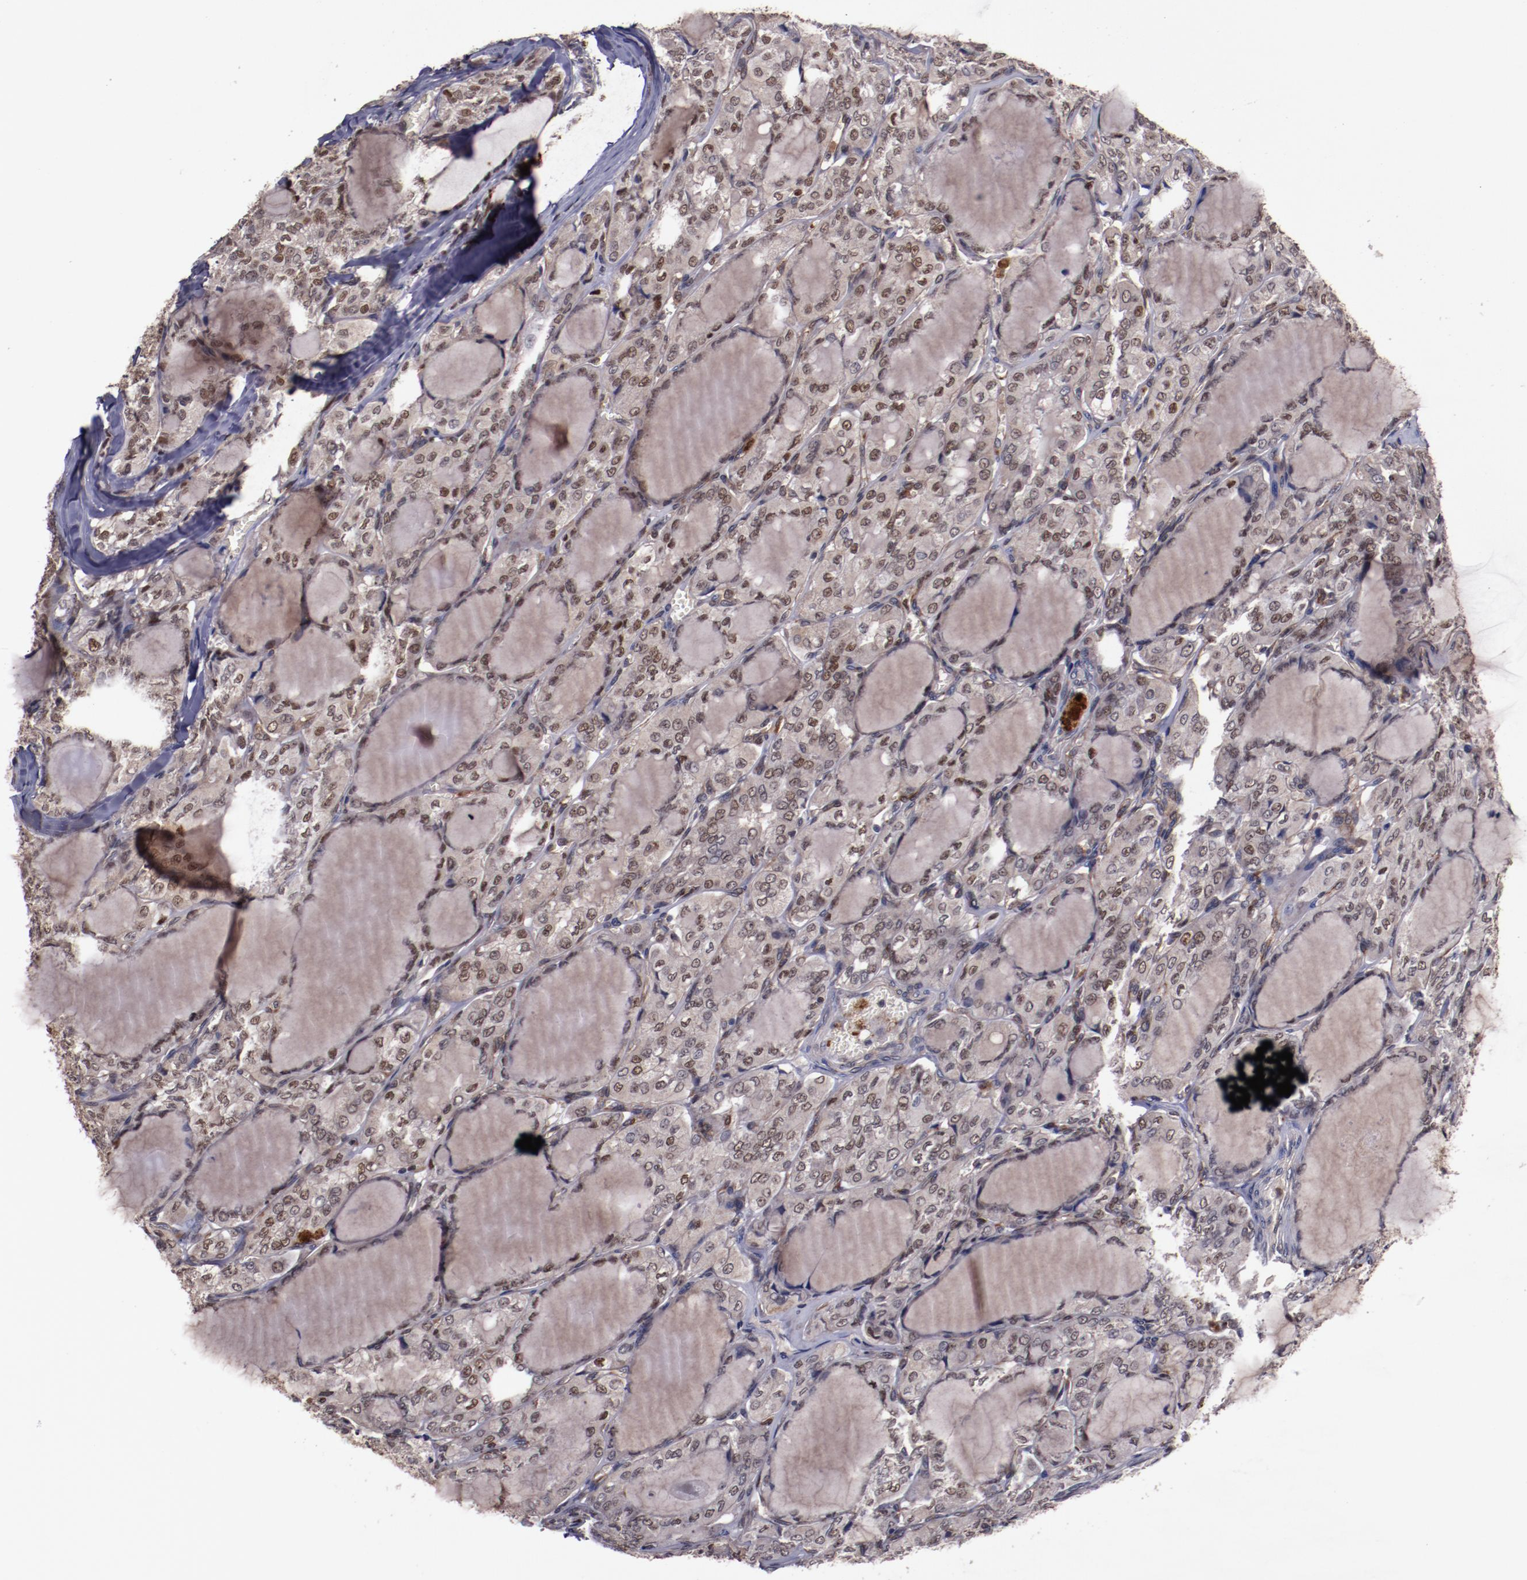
{"staining": {"intensity": "weak", "quantity": ">75%", "location": "nuclear"}, "tissue": "thyroid cancer", "cell_type": "Tumor cells", "image_type": "cancer", "snomed": [{"axis": "morphology", "description": "Papillary adenocarcinoma, NOS"}, {"axis": "topography", "description": "Thyroid gland"}], "caption": "Tumor cells demonstrate low levels of weak nuclear staining in approximately >75% of cells in papillary adenocarcinoma (thyroid).", "gene": "CHEK2", "patient": {"sex": "male", "age": 20}}